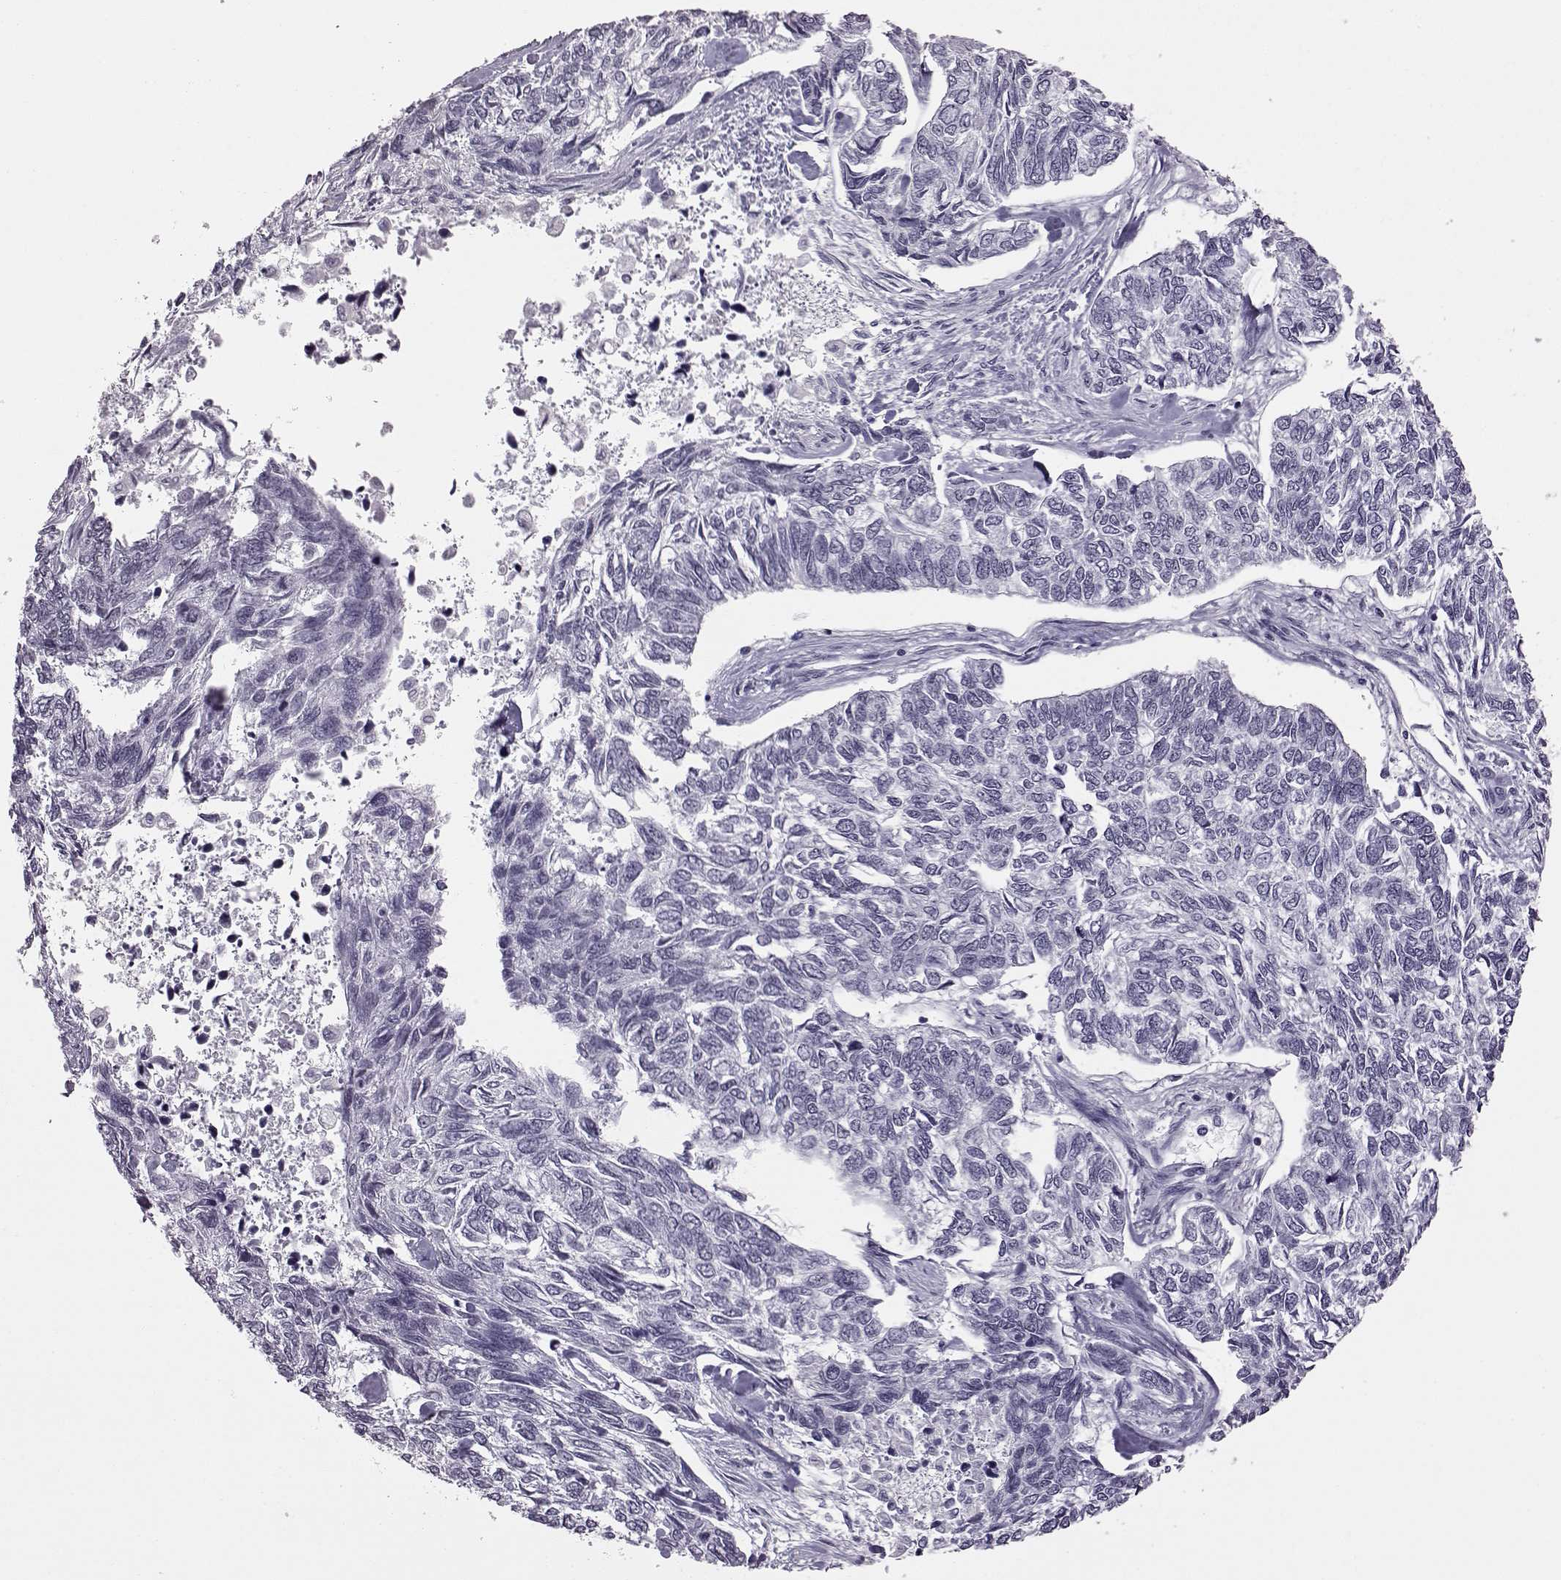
{"staining": {"intensity": "negative", "quantity": "none", "location": "none"}, "tissue": "skin cancer", "cell_type": "Tumor cells", "image_type": "cancer", "snomed": [{"axis": "morphology", "description": "Basal cell carcinoma"}, {"axis": "topography", "description": "Skin"}], "caption": "Tumor cells are negative for brown protein staining in skin cancer.", "gene": "ADGRG2", "patient": {"sex": "female", "age": 65}}